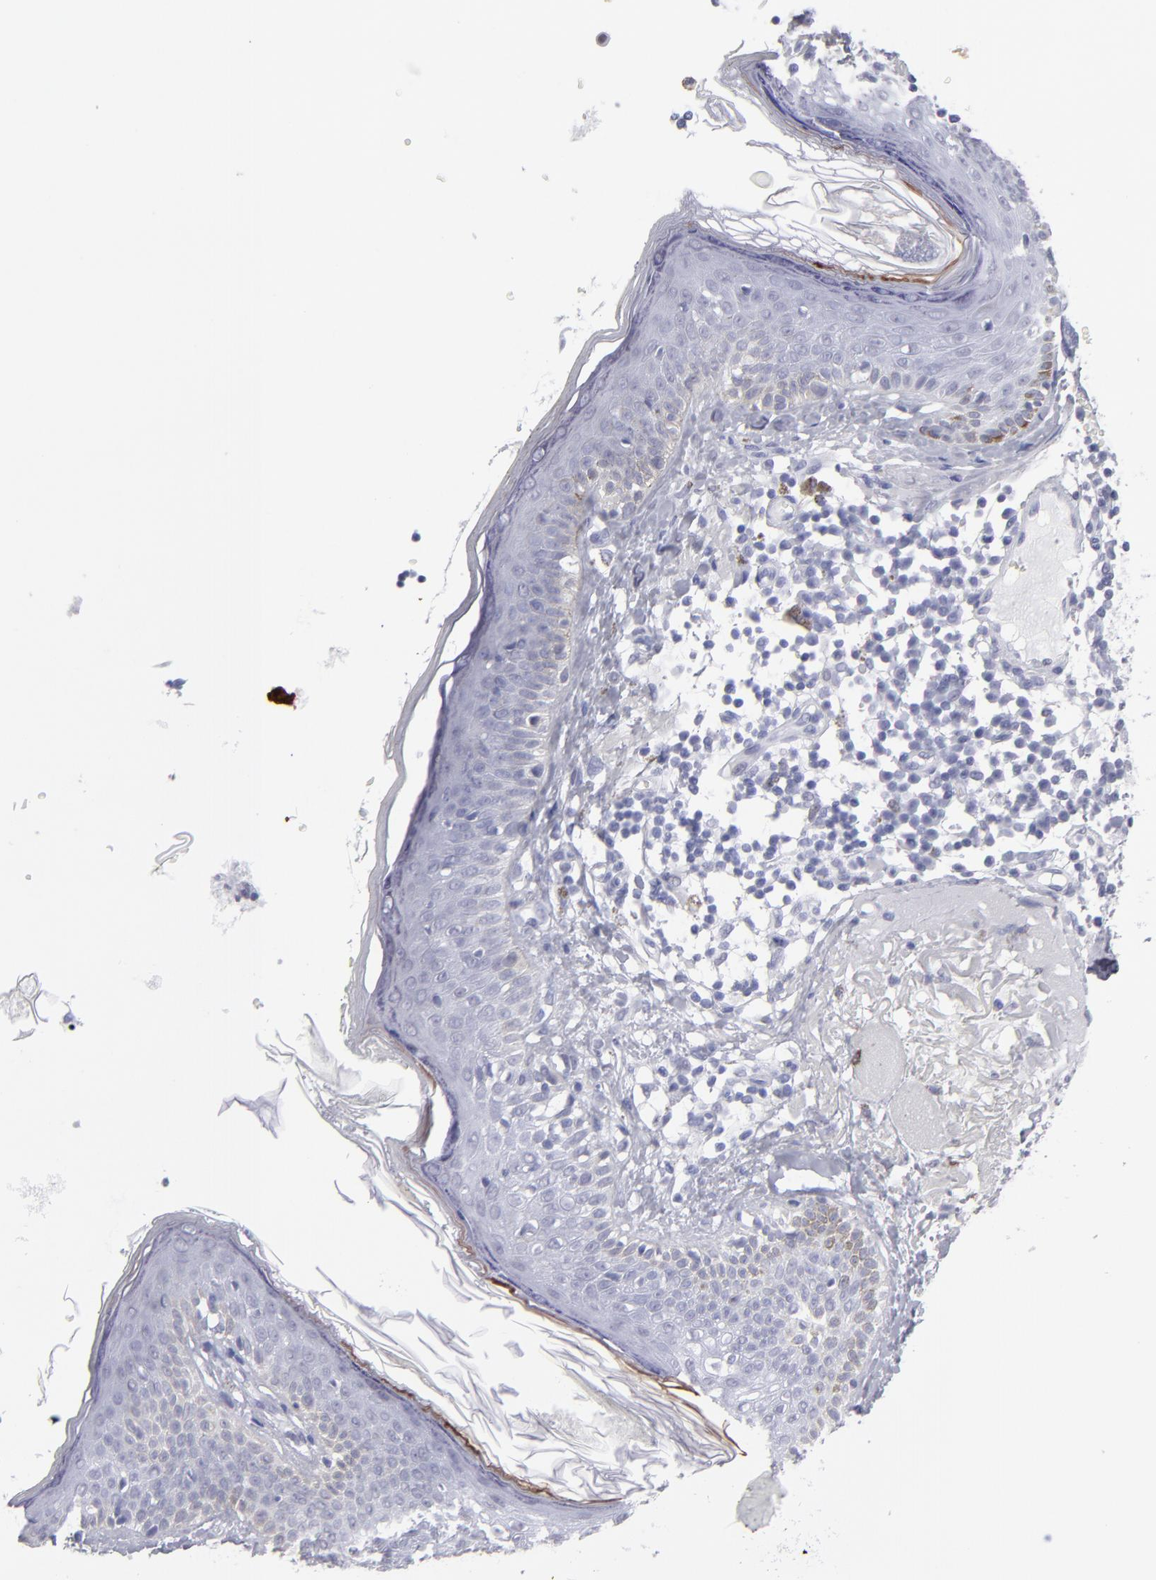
{"staining": {"intensity": "negative", "quantity": "none", "location": "none"}, "tissue": "skin cancer", "cell_type": "Tumor cells", "image_type": "cancer", "snomed": [{"axis": "morphology", "description": "Basal cell carcinoma"}, {"axis": "topography", "description": "Skin"}], "caption": "Immunohistochemistry (IHC) histopathology image of human skin basal cell carcinoma stained for a protein (brown), which displays no expression in tumor cells.", "gene": "ALDOB", "patient": {"sex": "male", "age": 74}}